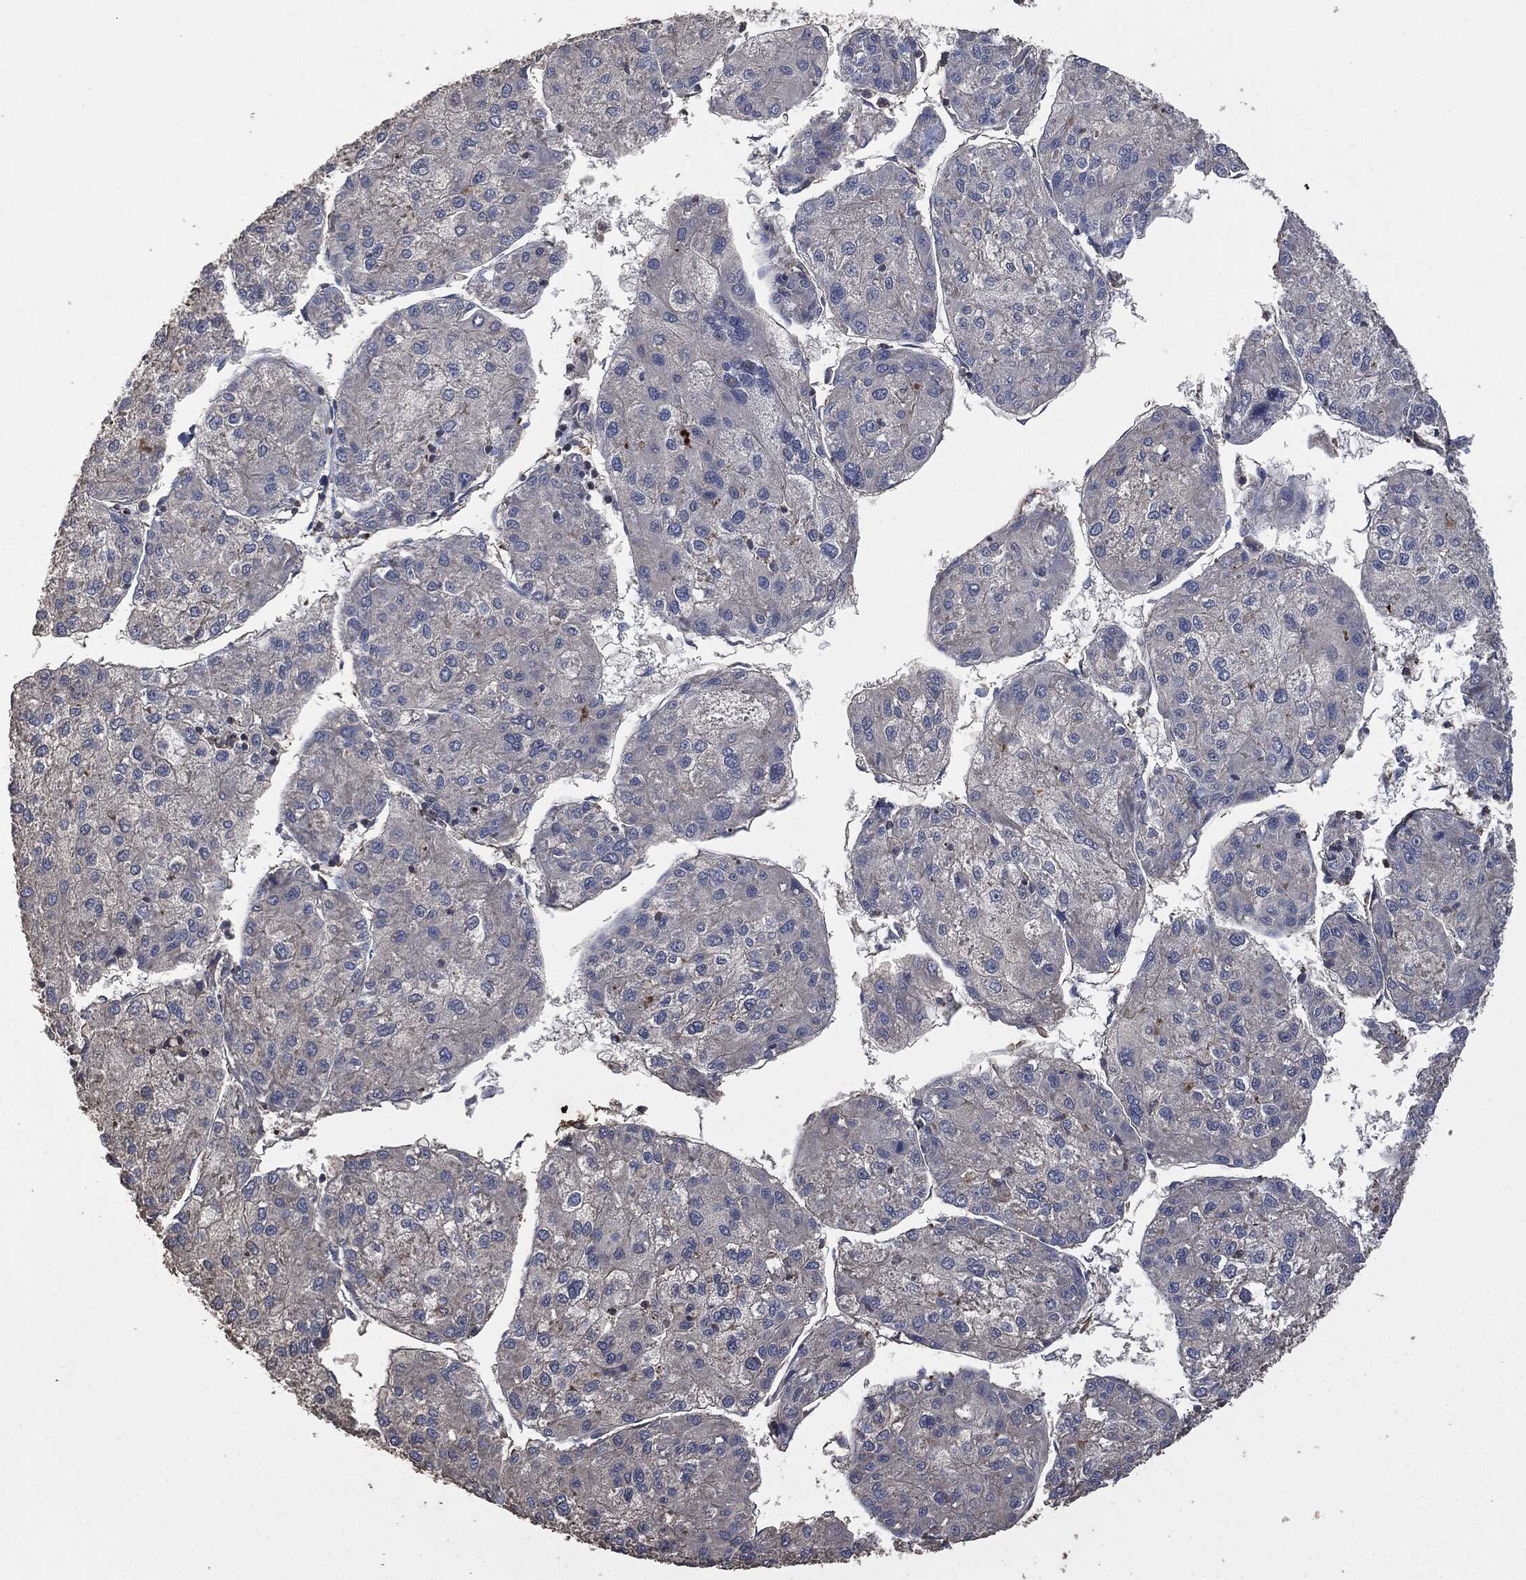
{"staining": {"intensity": "negative", "quantity": "none", "location": "none"}, "tissue": "liver cancer", "cell_type": "Tumor cells", "image_type": "cancer", "snomed": [{"axis": "morphology", "description": "Carcinoma, Hepatocellular, NOS"}, {"axis": "topography", "description": "Liver"}], "caption": "Immunohistochemistry (IHC) image of liver cancer (hepatocellular carcinoma) stained for a protein (brown), which exhibits no staining in tumor cells.", "gene": "MSLN", "patient": {"sex": "male", "age": 43}}